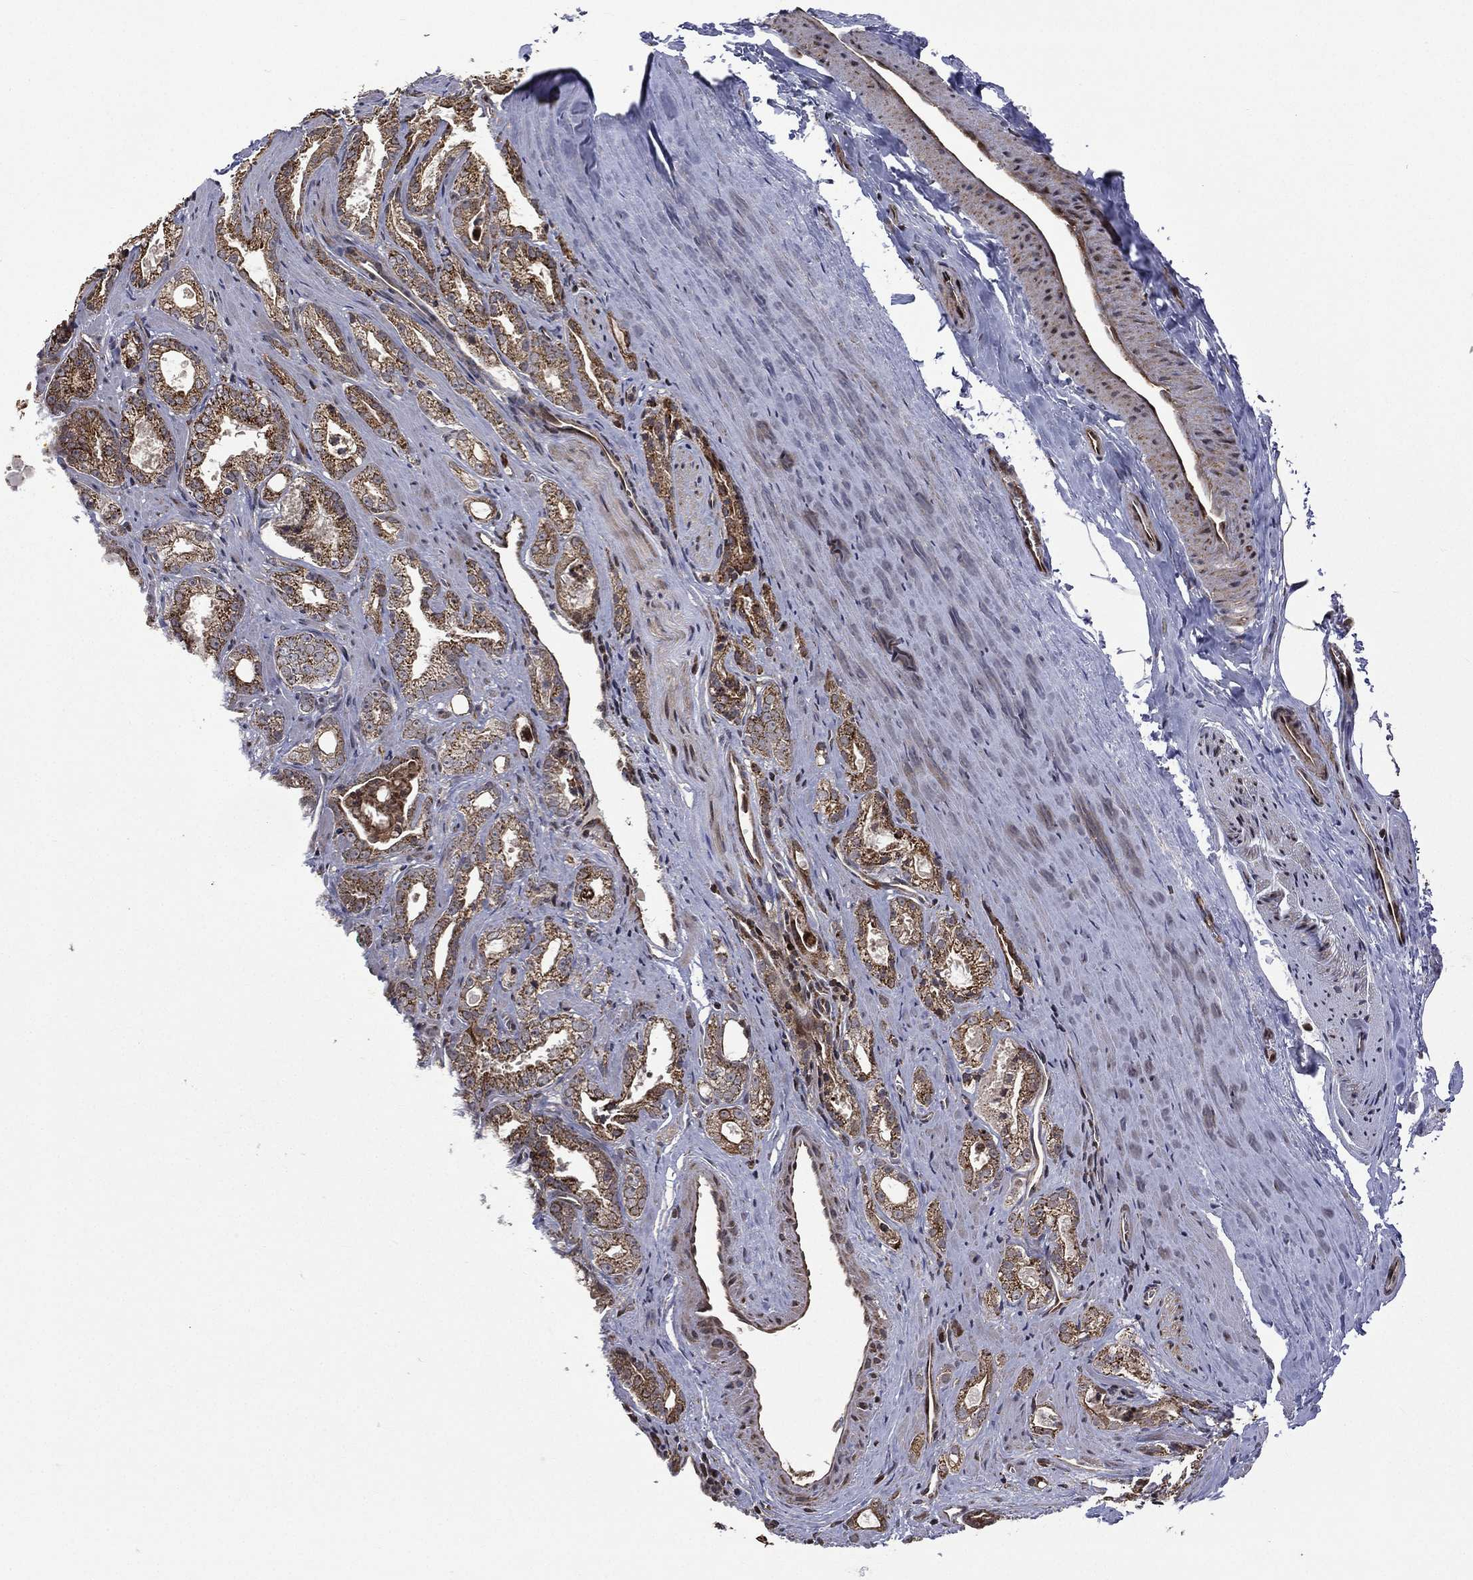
{"staining": {"intensity": "moderate", "quantity": ">75%", "location": "cytoplasmic/membranous"}, "tissue": "prostate cancer", "cell_type": "Tumor cells", "image_type": "cancer", "snomed": [{"axis": "morphology", "description": "Adenocarcinoma, NOS"}, {"axis": "morphology", "description": "Adenocarcinoma, High grade"}, {"axis": "topography", "description": "Prostate"}], "caption": "DAB immunohistochemical staining of prostate cancer (adenocarcinoma) exhibits moderate cytoplasmic/membranous protein positivity in about >75% of tumor cells.", "gene": "GIMAP6", "patient": {"sex": "male", "age": 70}}